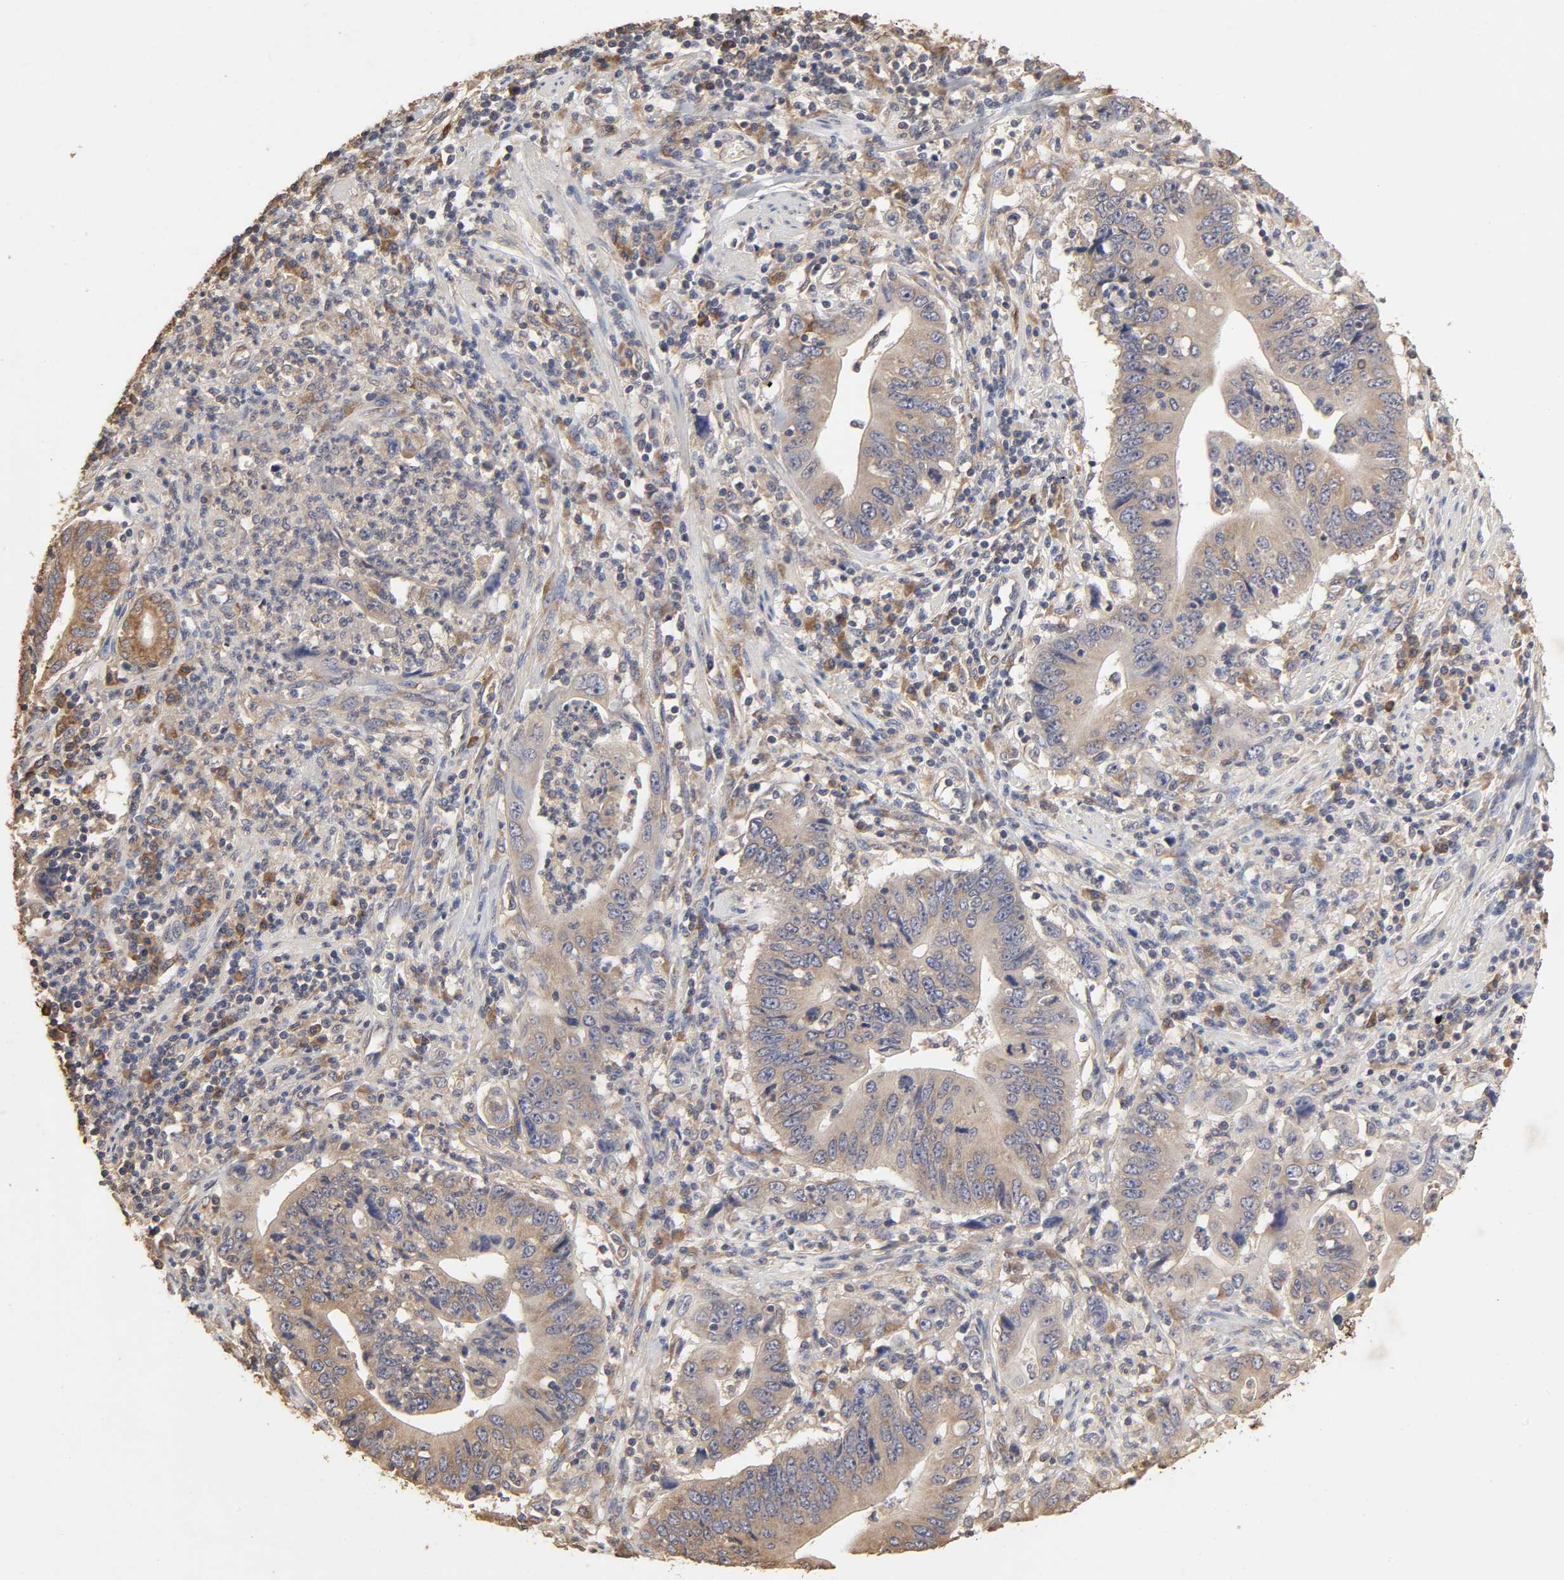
{"staining": {"intensity": "weak", "quantity": ">75%", "location": "cytoplasmic/membranous"}, "tissue": "pancreatic cancer", "cell_type": "Tumor cells", "image_type": "cancer", "snomed": [{"axis": "morphology", "description": "Adenocarcinoma, NOS"}, {"axis": "topography", "description": "Pancreas"}], "caption": "Tumor cells show weak cytoplasmic/membranous expression in about >75% of cells in pancreatic adenocarcinoma.", "gene": "EIF4G2", "patient": {"sex": "female", "age": 48}}